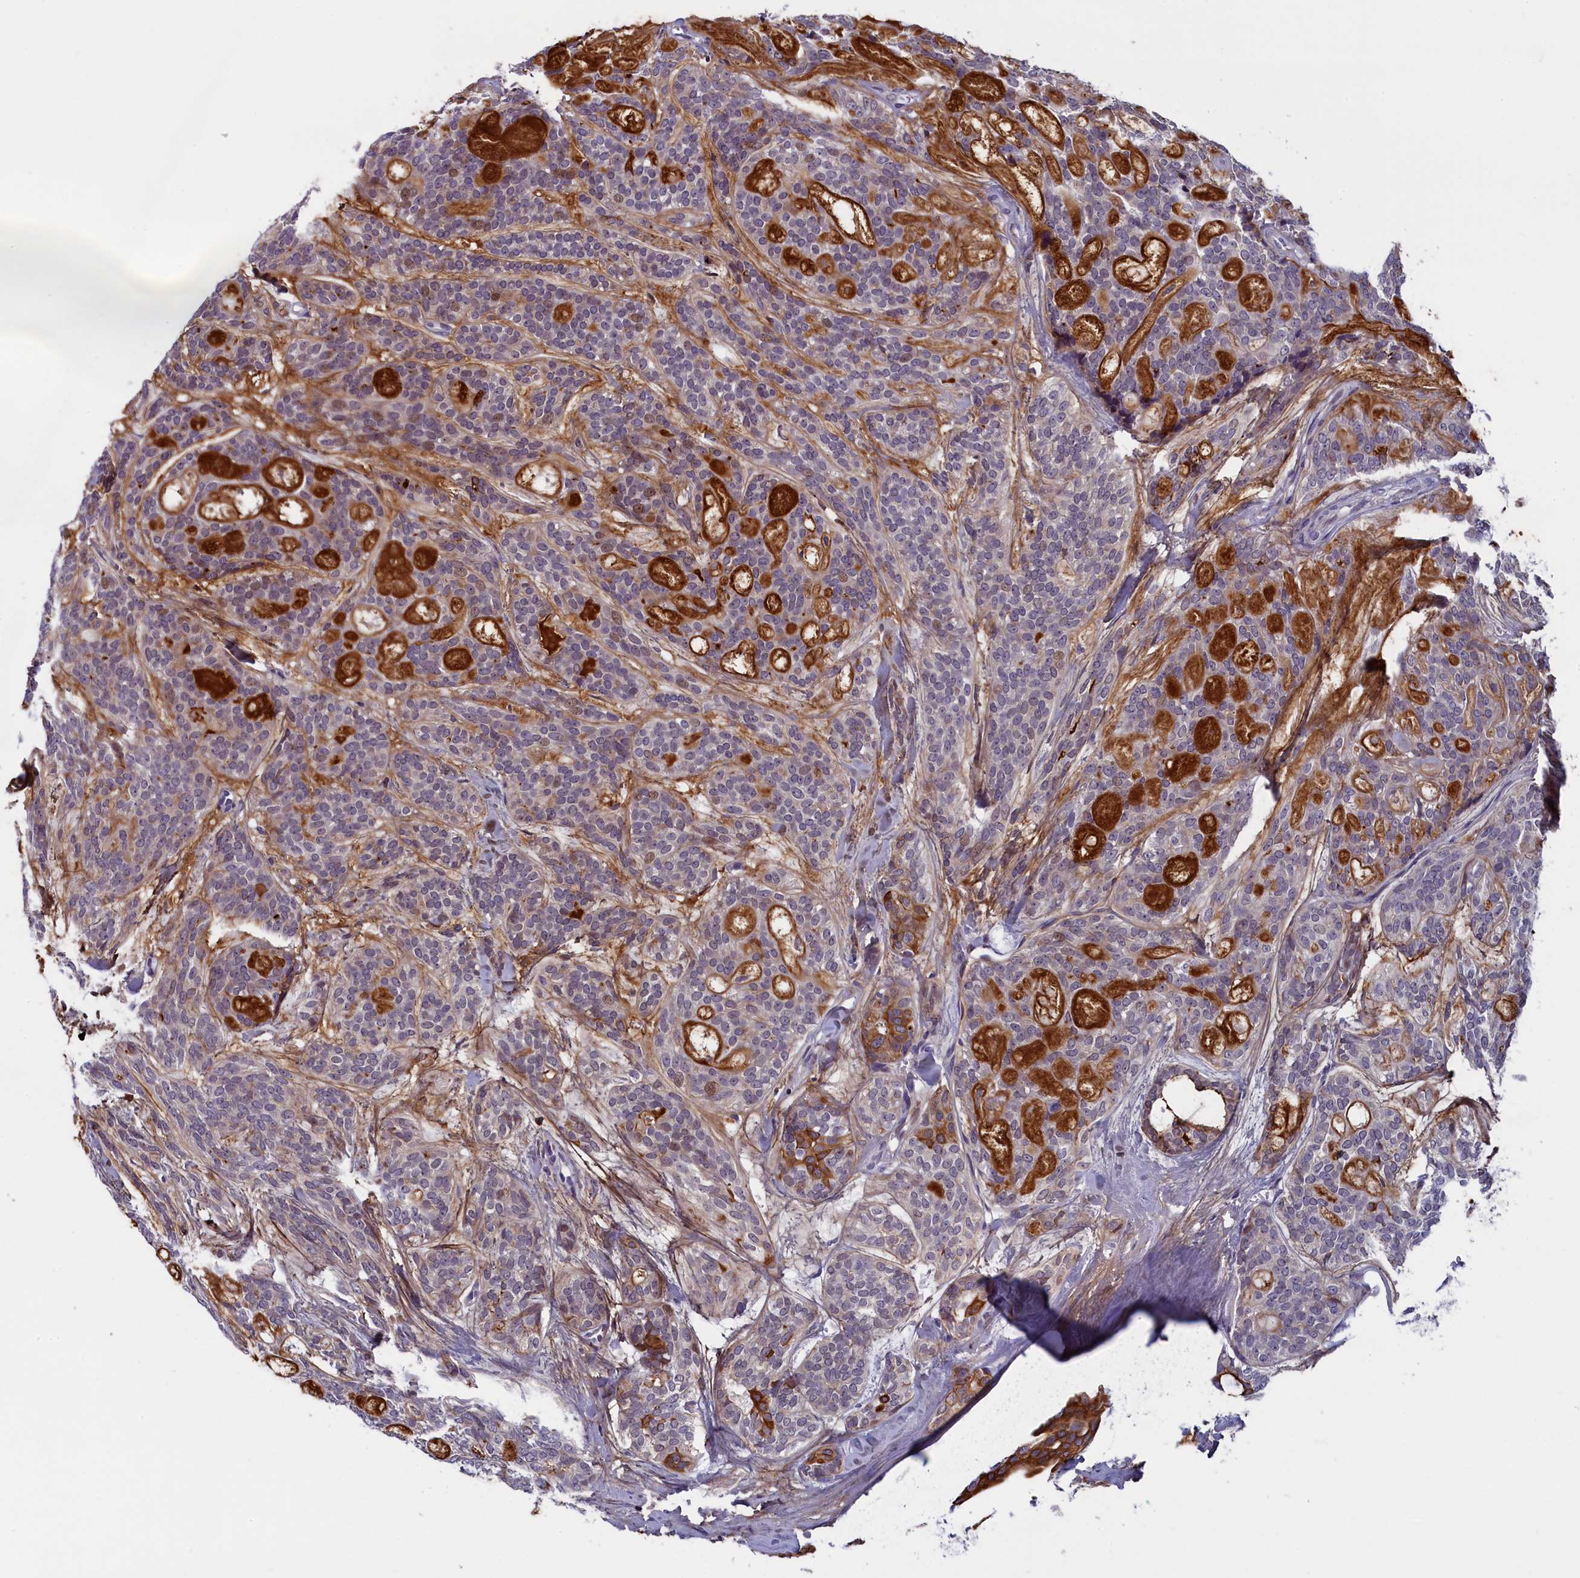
{"staining": {"intensity": "strong", "quantity": "<25%", "location": "cytoplasmic/membranous"}, "tissue": "head and neck cancer", "cell_type": "Tumor cells", "image_type": "cancer", "snomed": [{"axis": "morphology", "description": "Adenocarcinoma, NOS"}, {"axis": "topography", "description": "Head-Neck"}], "caption": "Immunohistochemistry (IHC) of human head and neck cancer (adenocarcinoma) shows medium levels of strong cytoplasmic/membranous positivity in about <25% of tumor cells.", "gene": "ANKRD39", "patient": {"sex": "male", "age": 66}}